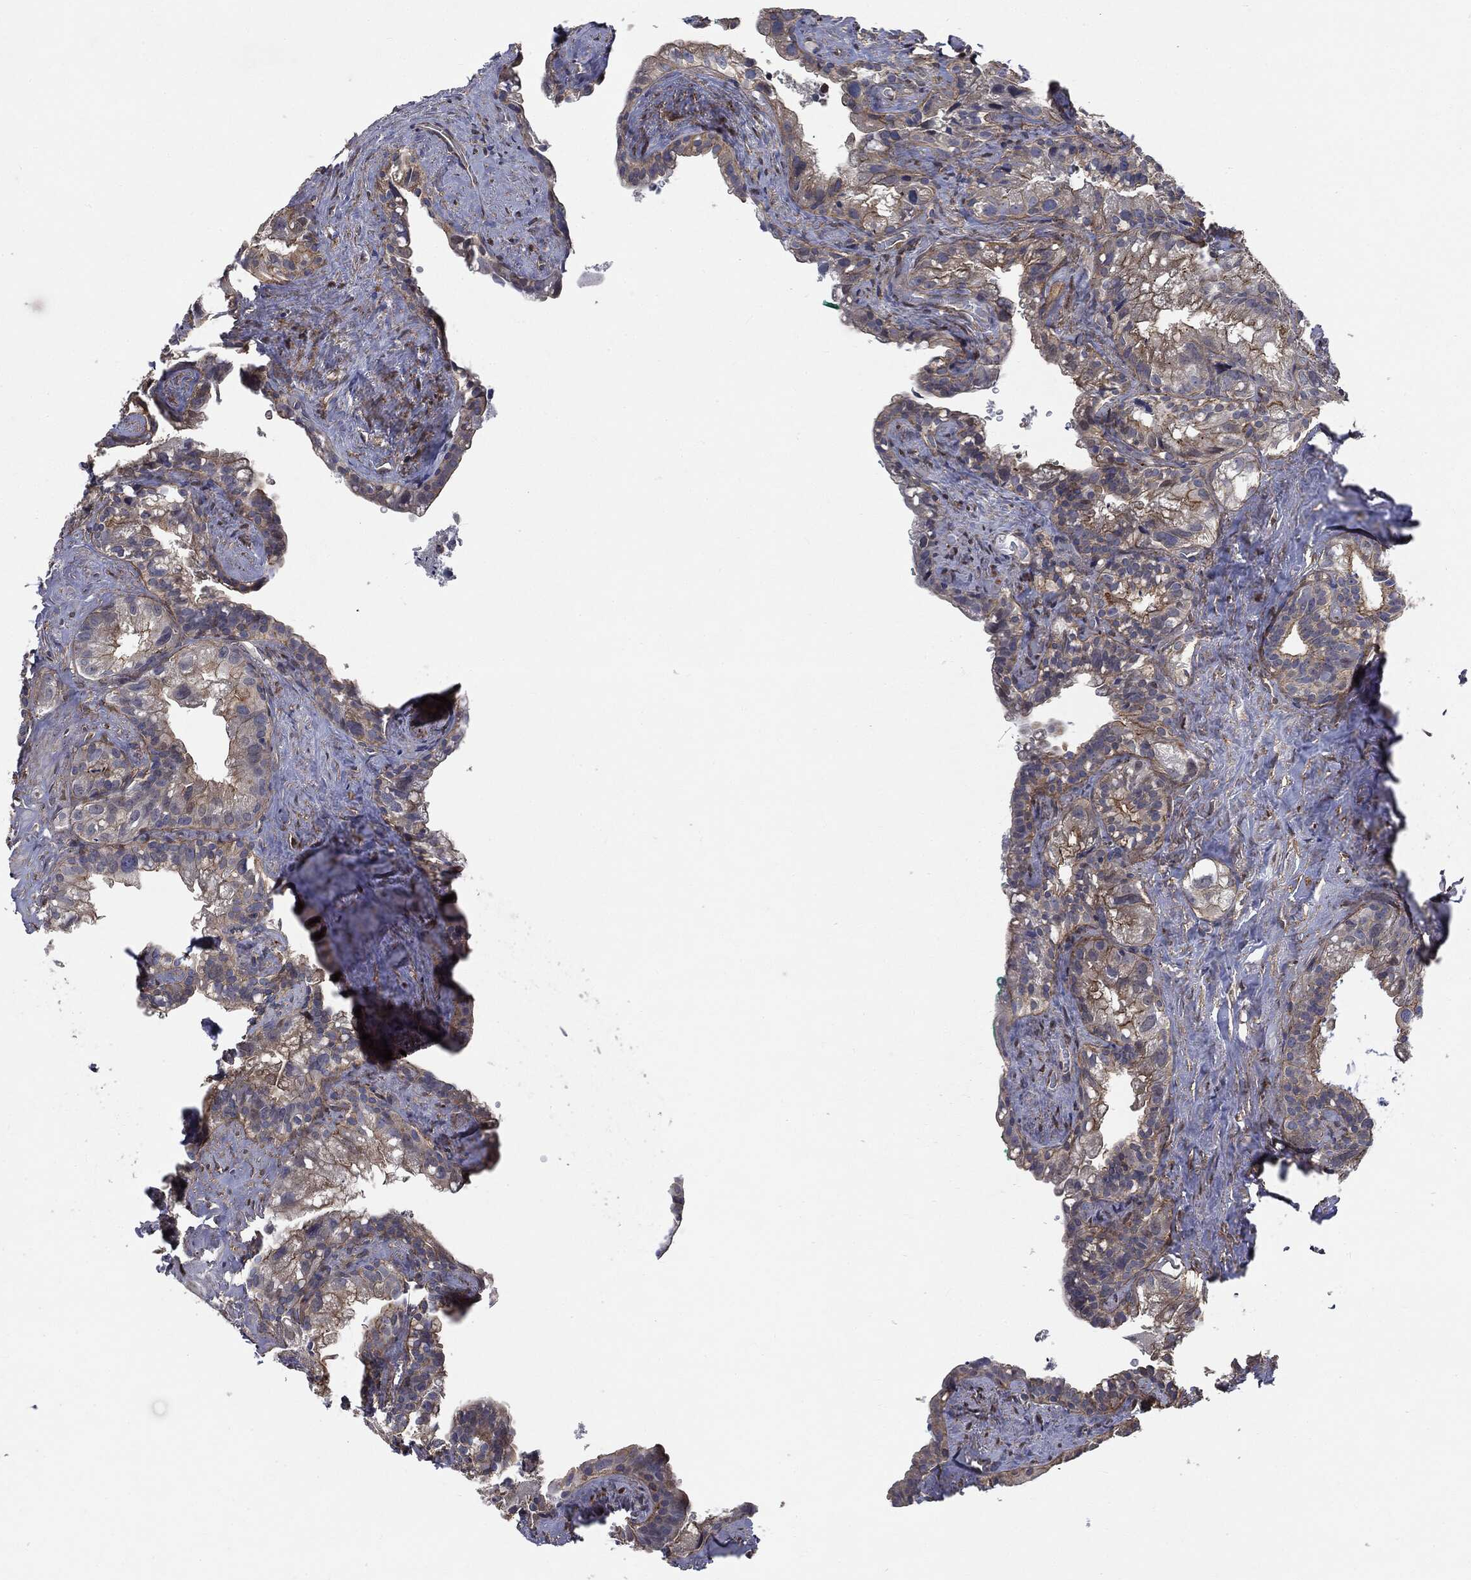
{"staining": {"intensity": "moderate", "quantity": "<25%", "location": "cytoplasmic/membranous"}, "tissue": "seminal vesicle", "cell_type": "Glandular cells", "image_type": "normal", "snomed": [{"axis": "morphology", "description": "Normal tissue, NOS"}, {"axis": "topography", "description": "Seminal veicle"}], "caption": "The histopathology image shows staining of benign seminal vesicle, revealing moderate cytoplasmic/membranous protein positivity (brown color) within glandular cells. (Stains: DAB (3,3'-diaminobenzidine) in brown, nuclei in blue, Microscopy: brightfield microscopy at high magnification).", "gene": "EPS15L1", "patient": {"sex": "male", "age": 72}}